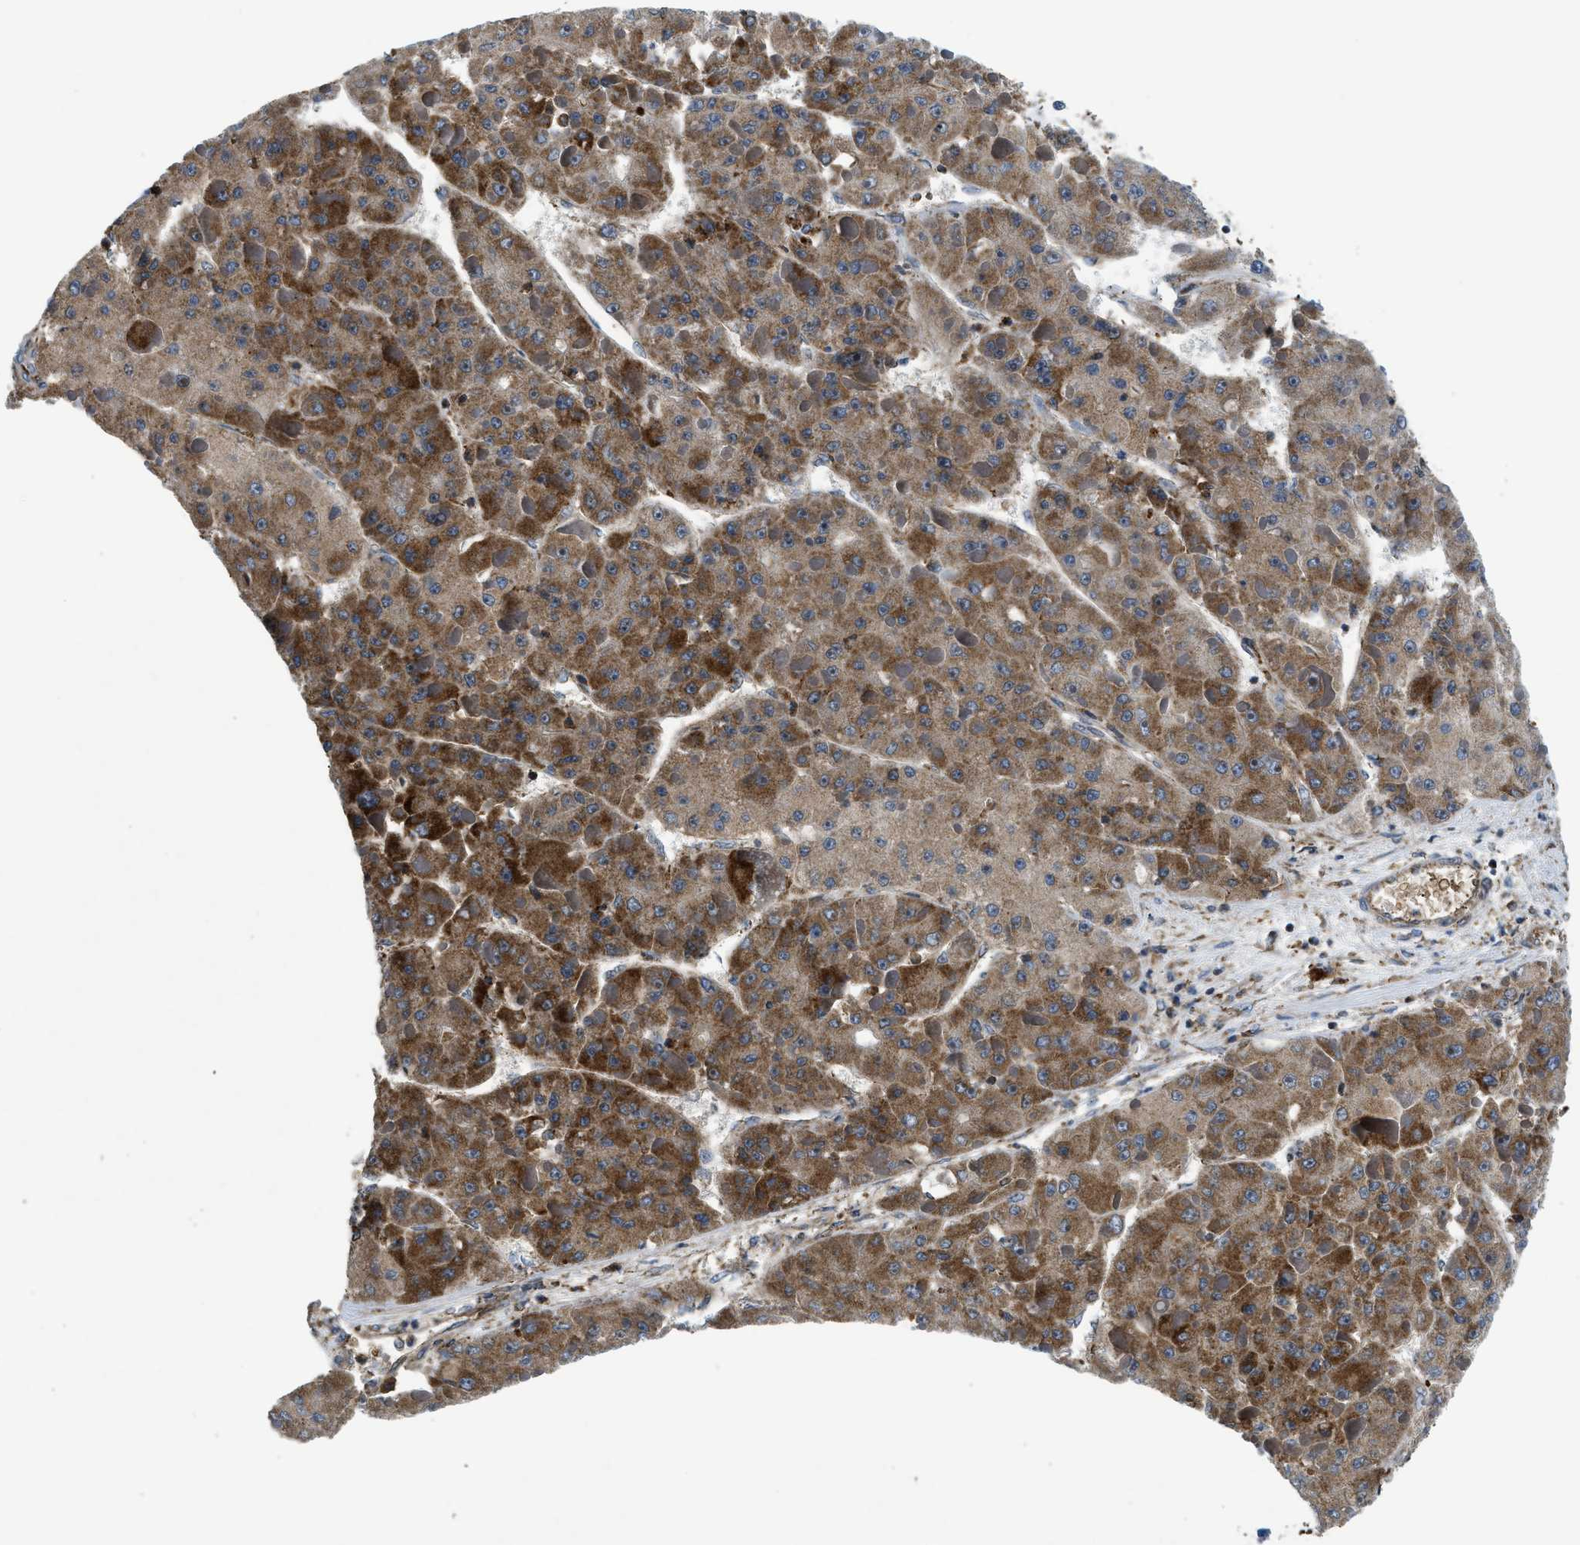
{"staining": {"intensity": "moderate", "quantity": ">75%", "location": "cytoplasmic/membranous"}, "tissue": "liver cancer", "cell_type": "Tumor cells", "image_type": "cancer", "snomed": [{"axis": "morphology", "description": "Carcinoma, Hepatocellular, NOS"}, {"axis": "topography", "description": "Liver"}], "caption": "This micrograph reveals liver cancer (hepatocellular carcinoma) stained with IHC to label a protein in brown. The cytoplasmic/membranous of tumor cells show moderate positivity for the protein. Nuclei are counter-stained blue.", "gene": "CSPG4", "patient": {"sex": "female", "age": 73}}